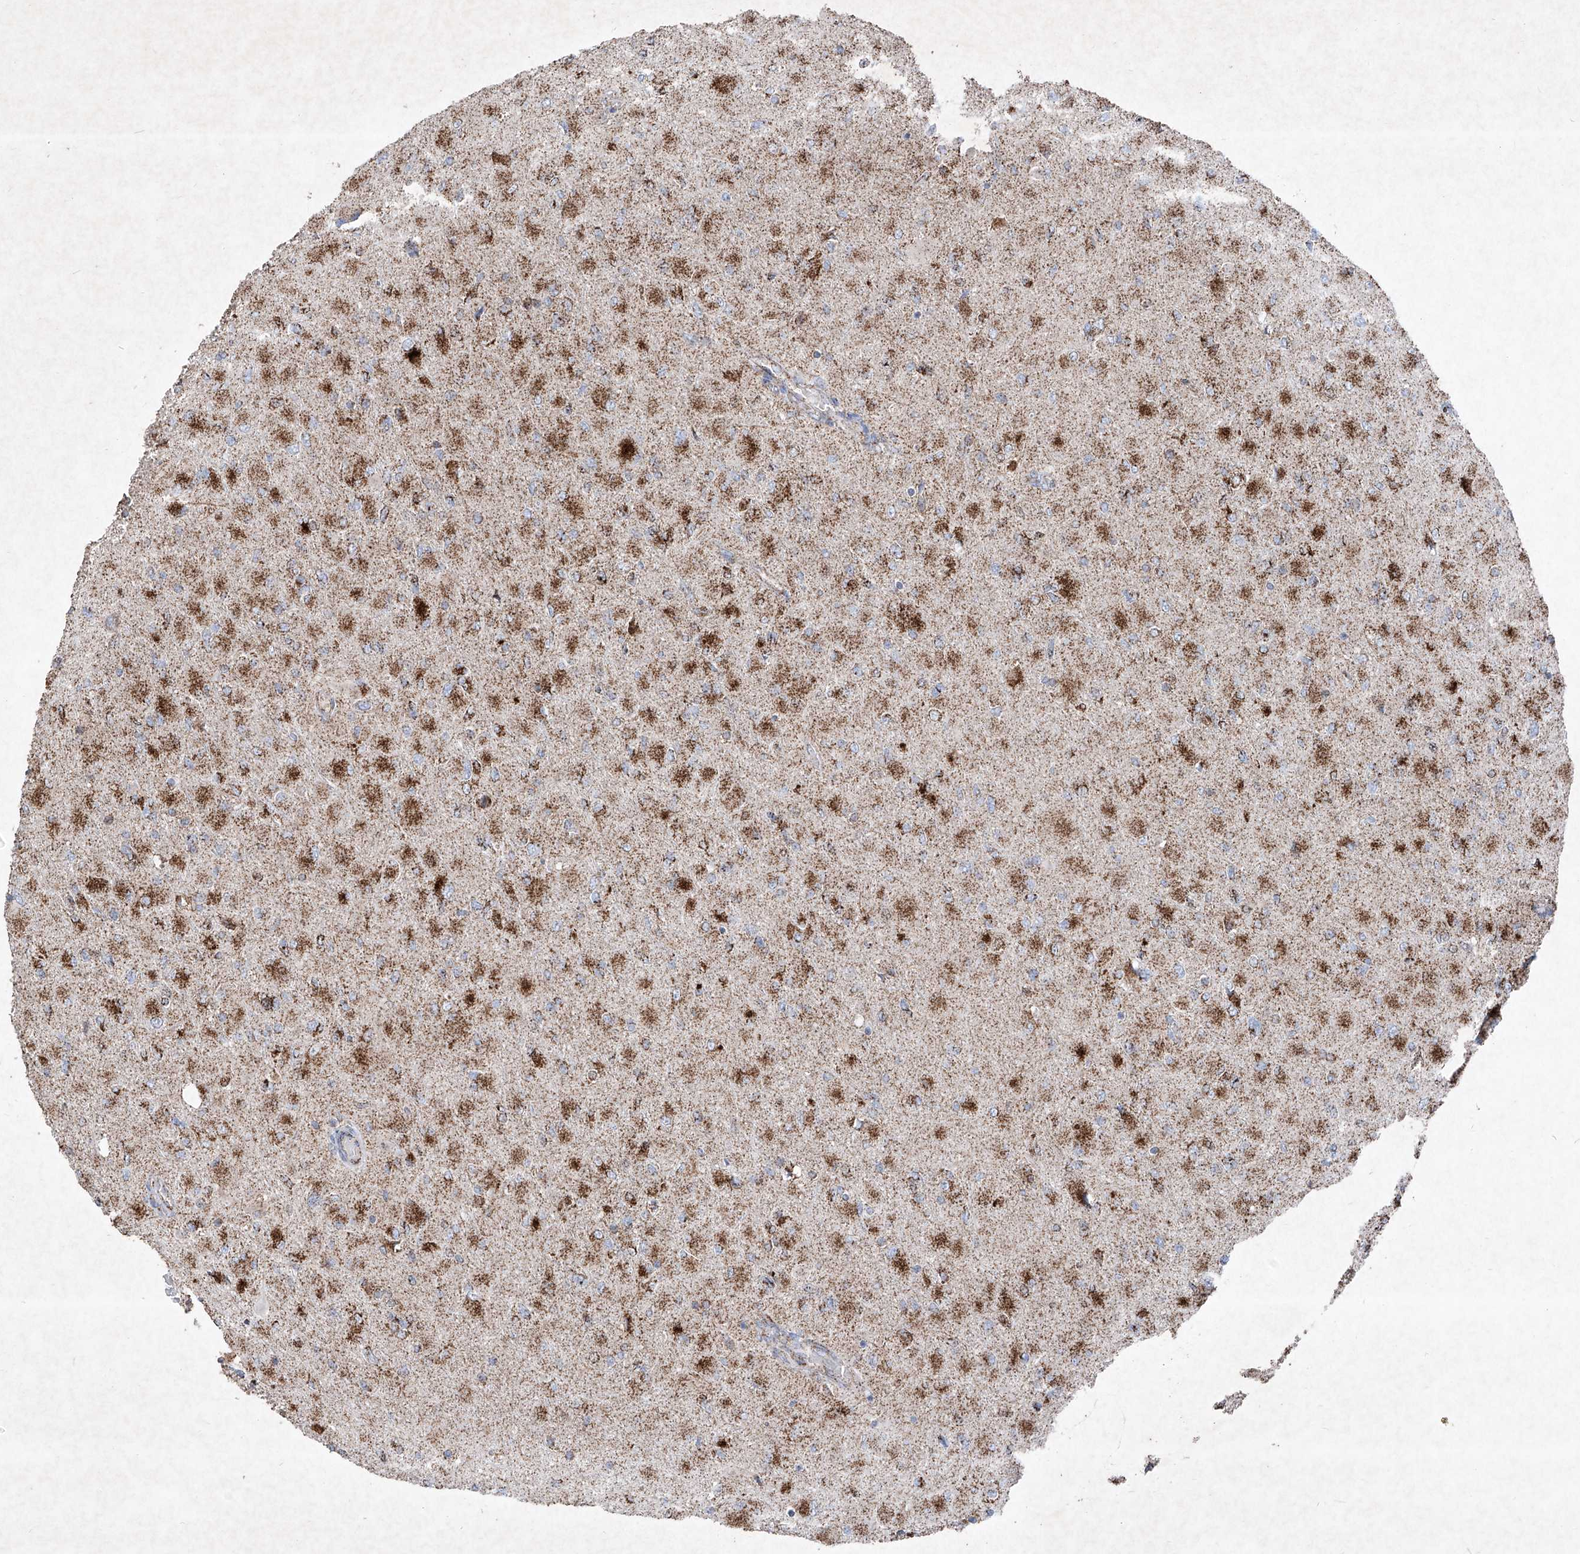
{"staining": {"intensity": "moderate", "quantity": "25%-75%", "location": "cytoplasmic/membranous"}, "tissue": "glioma", "cell_type": "Tumor cells", "image_type": "cancer", "snomed": [{"axis": "morphology", "description": "Glioma, malignant, High grade"}, {"axis": "topography", "description": "Cerebral cortex"}], "caption": "Glioma tissue reveals moderate cytoplasmic/membranous positivity in approximately 25%-75% of tumor cells, visualized by immunohistochemistry. (DAB IHC, brown staining for protein, blue staining for nuclei).", "gene": "ABCD3", "patient": {"sex": "female", "age": 36}}